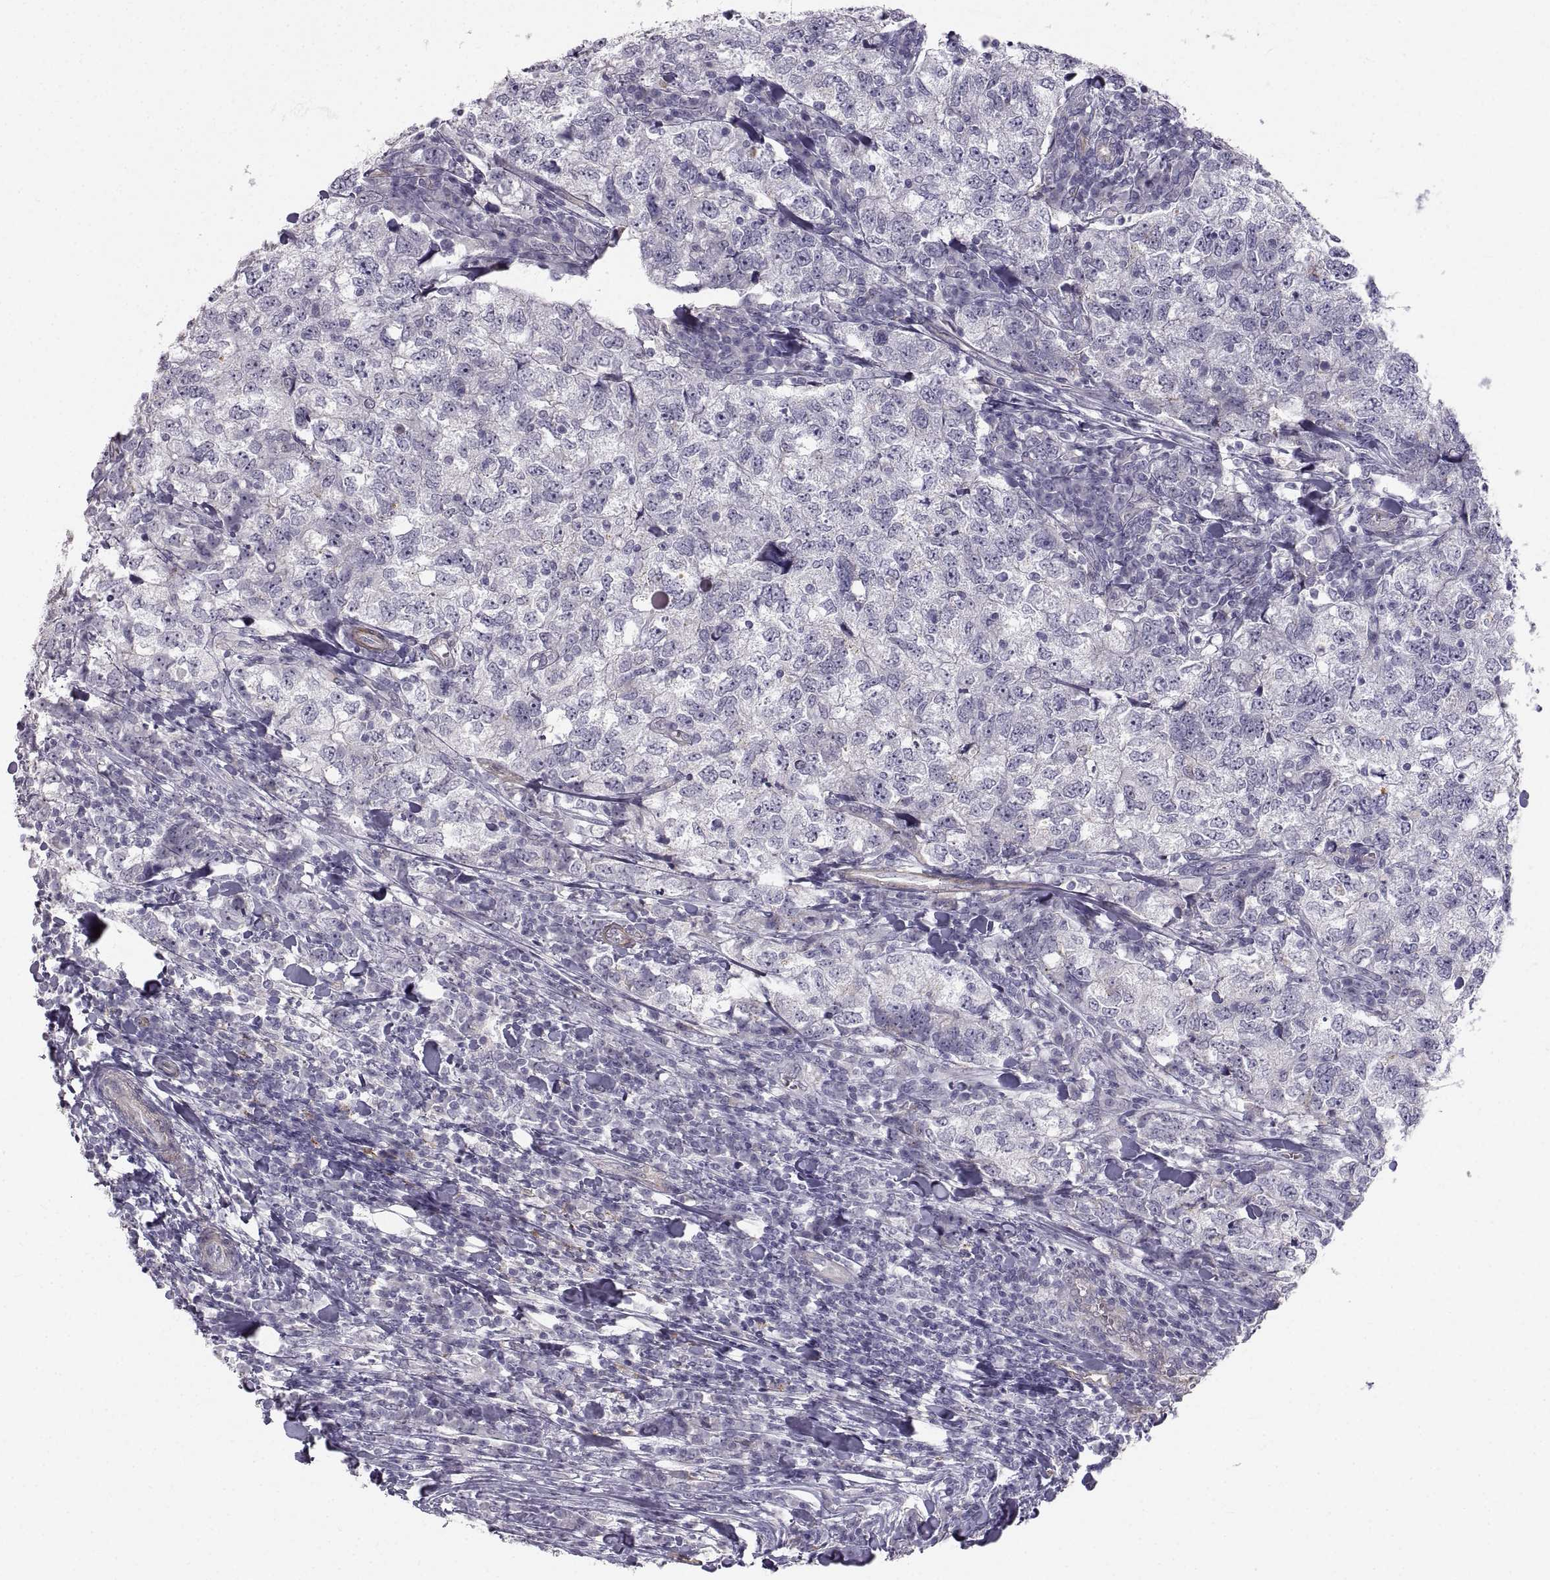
{"staining": {"intensity": "negative", "quantity": "none", "location": "none"}, "tissue": "breast cancer", "cell_type": "Tumor cells", "image_type": "cancer", "snomed": [{"axis": "morphology", "description": "Duct carcinoma"}, {"axis": "topography", "description": "Breast"}], "caption": "The IHC photomicrograph has no significant expression in tumor cells of infiltrating ductal carcinoma (breast) tissue.", "gene": "PGM5", "patient": {"sex": "female", "age": 30}}